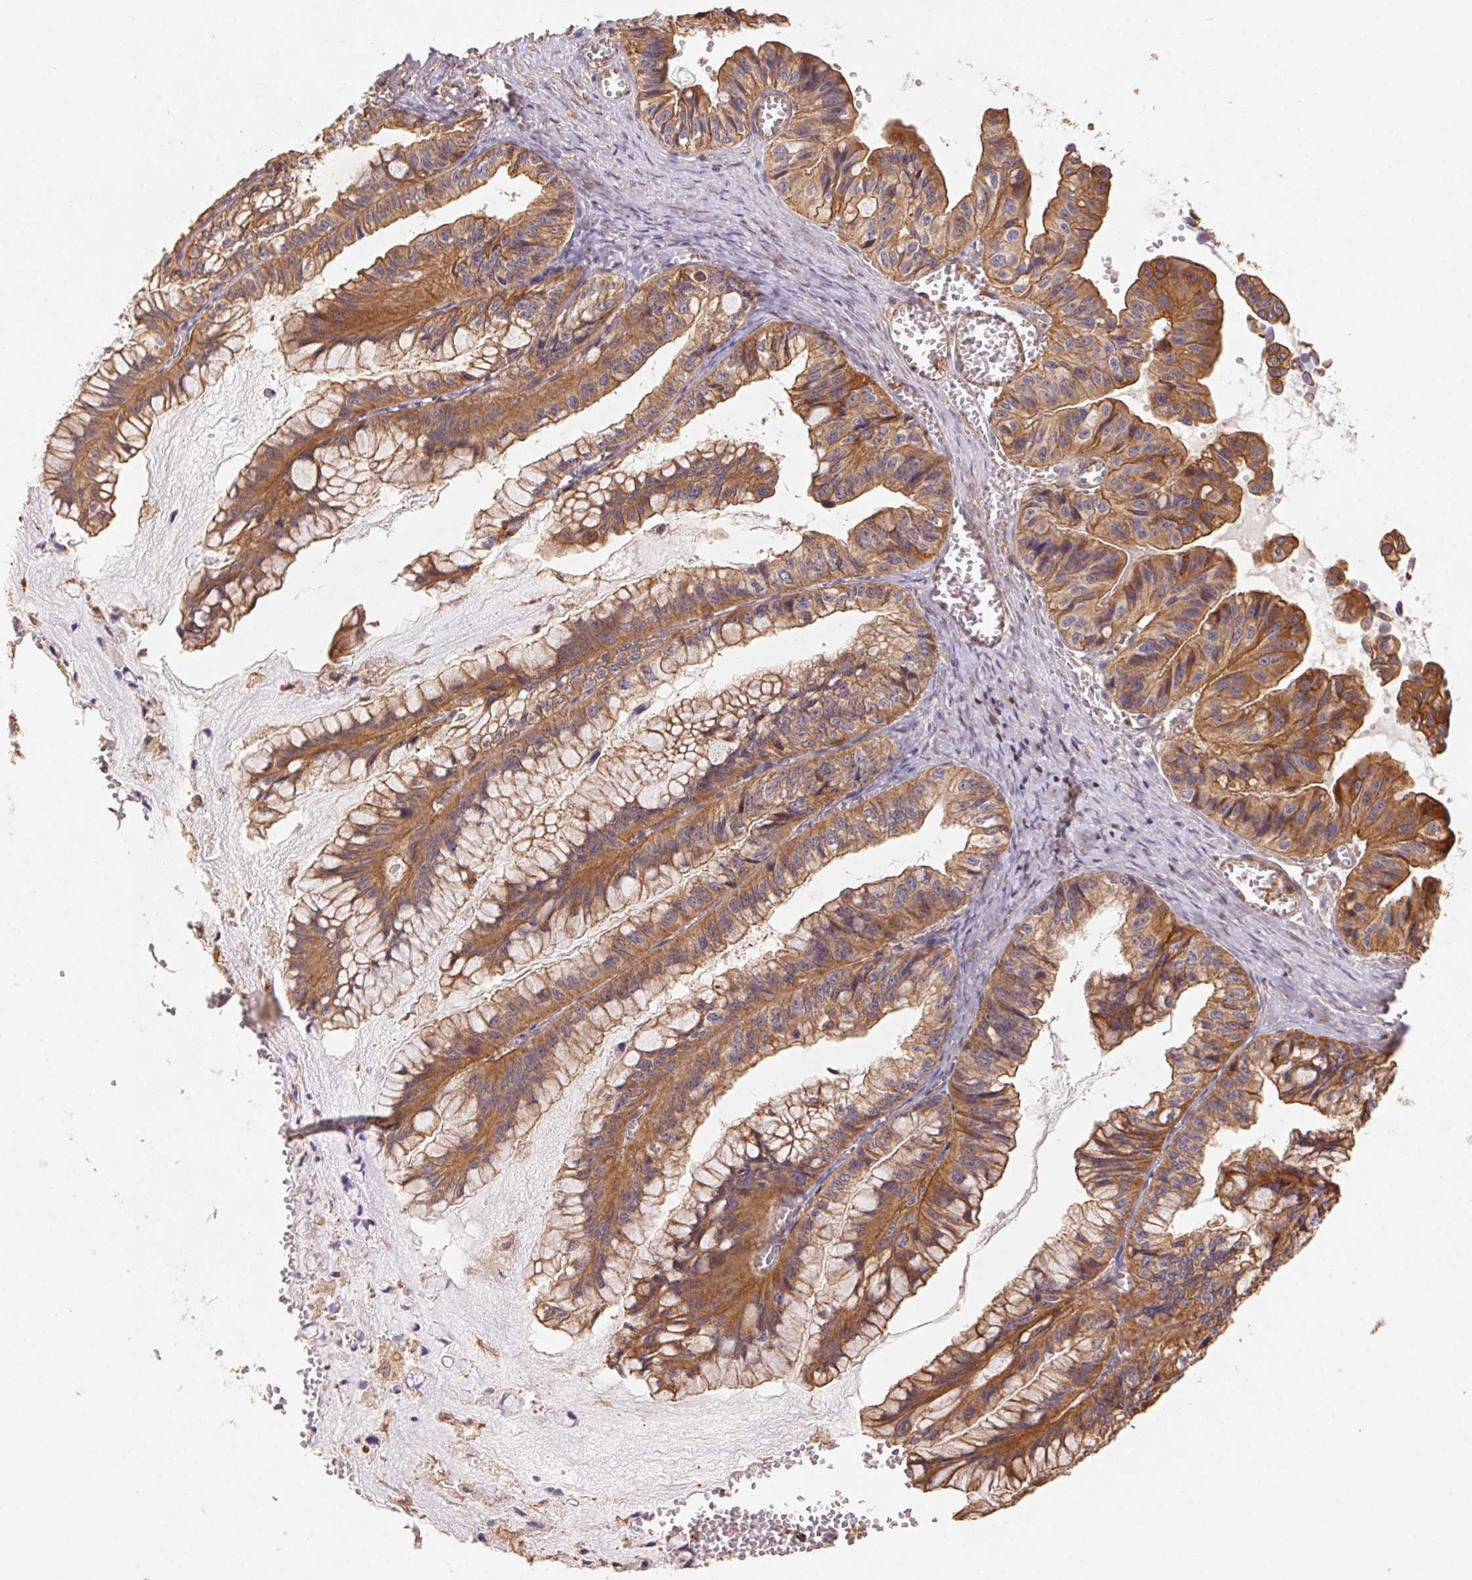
{"staining": {"intensity": "moderate", "quantity": ">75%", "location": "cytoplasmic/membranous"}, "tissue": "ovarian cancer", "cell_type": "Tumor cells", "image_type": "cancer", "snomed": [{"axis": "morphology", "description": "Cystadenocarcinoma, mucinous, NOS"}, {"axis": "topography", "description": "Ovary"}], "caption": "Protein expression analysis of ovarian mucinous cystadenocarcinoma exhibits moderate cytoplasmic/membranous staining in about >75% of tumor cells. The staining is performed using DAB brown chromogen to label protein expression. The nuclei are counter-stained blue using hematoxylin.", "gene": "ATG10", "patient": {"sex": "female", "age": 72}}